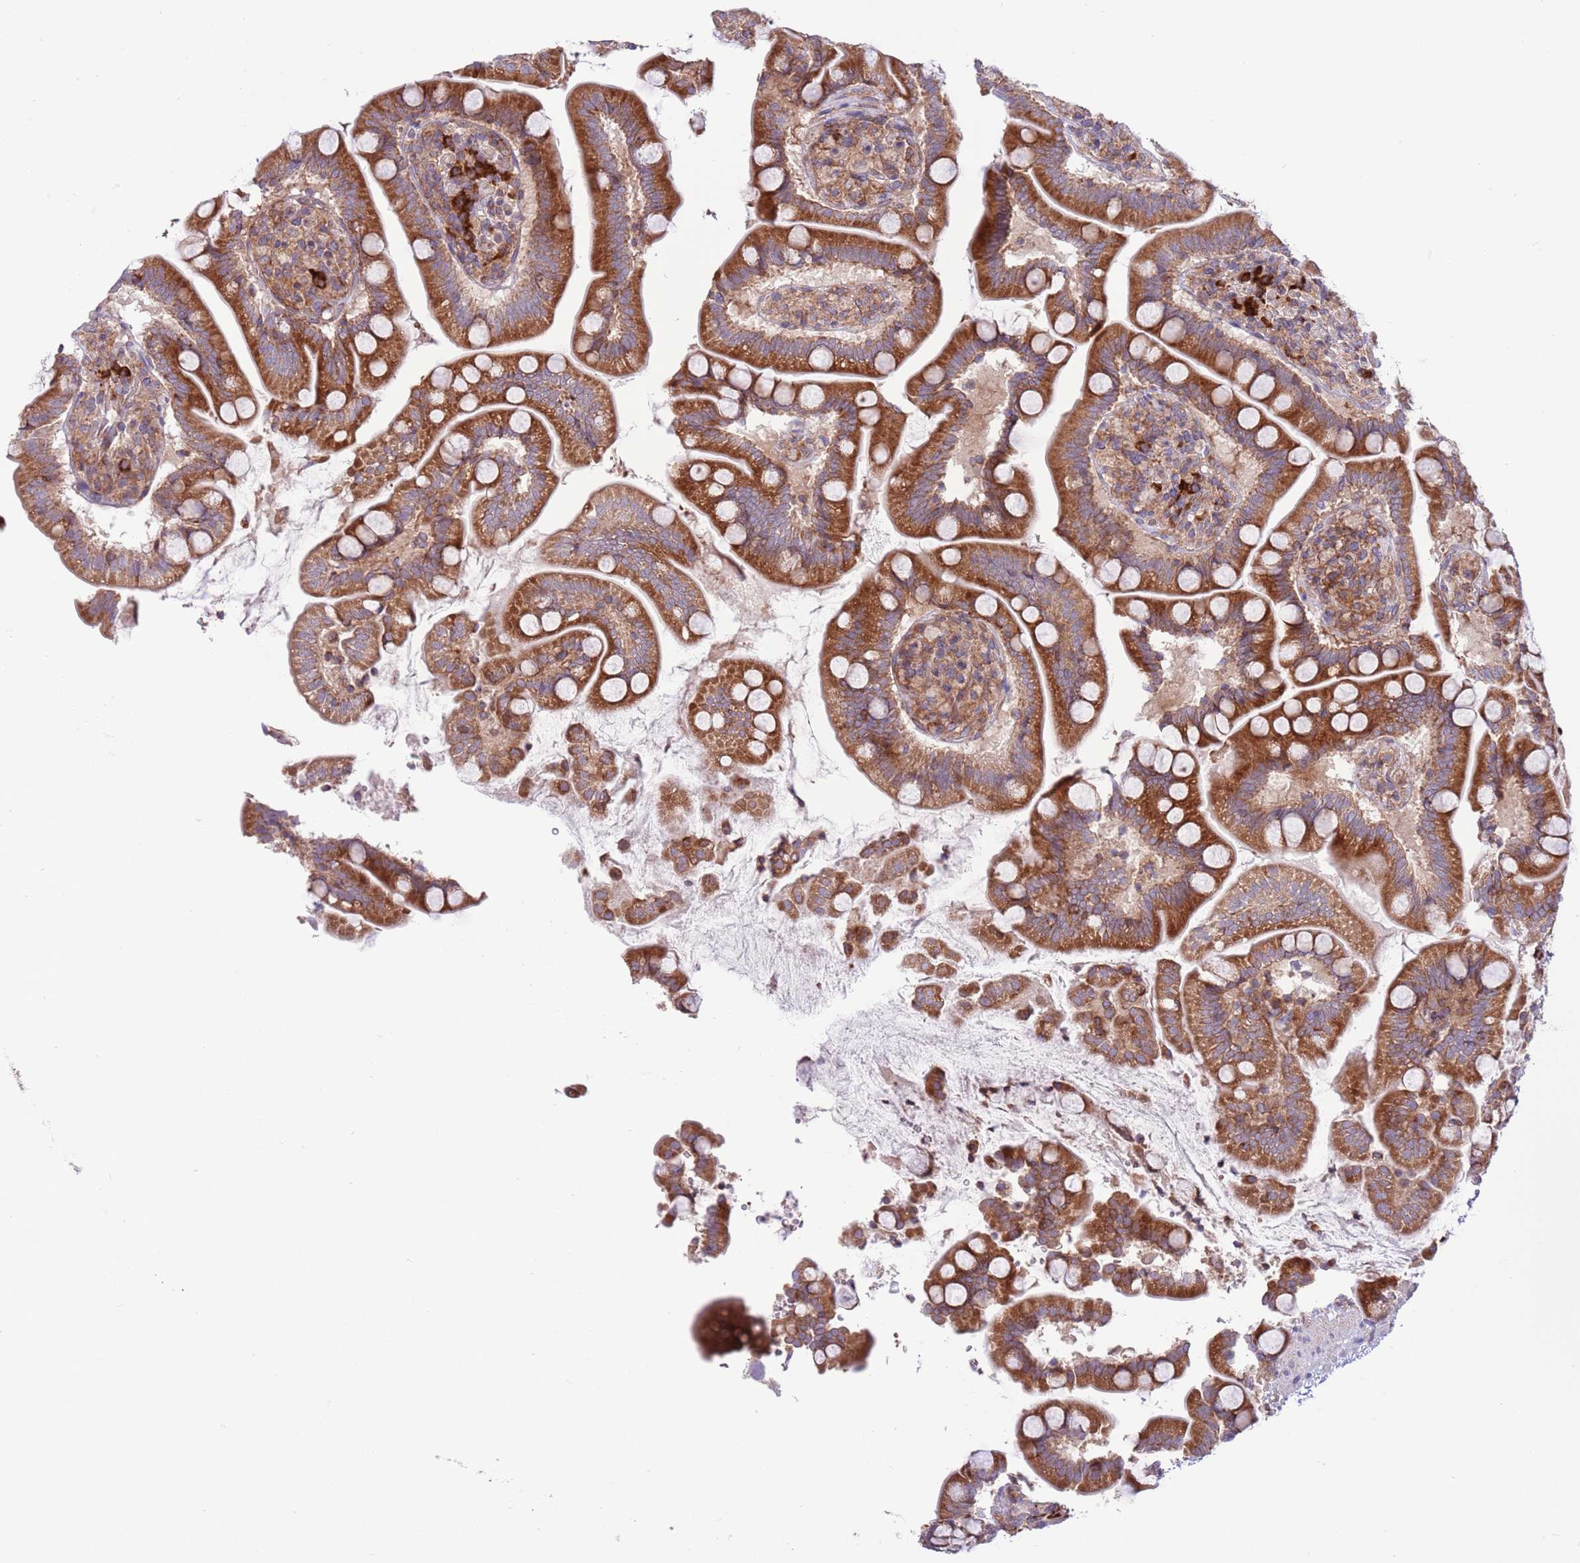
{"staining": {"intensity": "strong", "quantity": ">75%", "location": "cytoplasmic/membranous"}, "tissue": "small intestine", "cell_type": "Glandular cells", "image_type": "normal", "snomed": [{"axis": "morphology", "description": "Normal tissue, NOS"}, {"axis": "topography", "description": "Small intestine"}], "caption": "Small intestine was stained to show a protein in brown. There is high levels of strong cytoplasmic/membranous staining in about >75% of glandular cells. The staining was performed using DAB (3,3'-diaminobenzidine), with brown indicating positive protein expression. Nuclei are stained blue with hematoxylin.", "gene": "DAND5", "patient": {"sex": "female", "age": 64}}